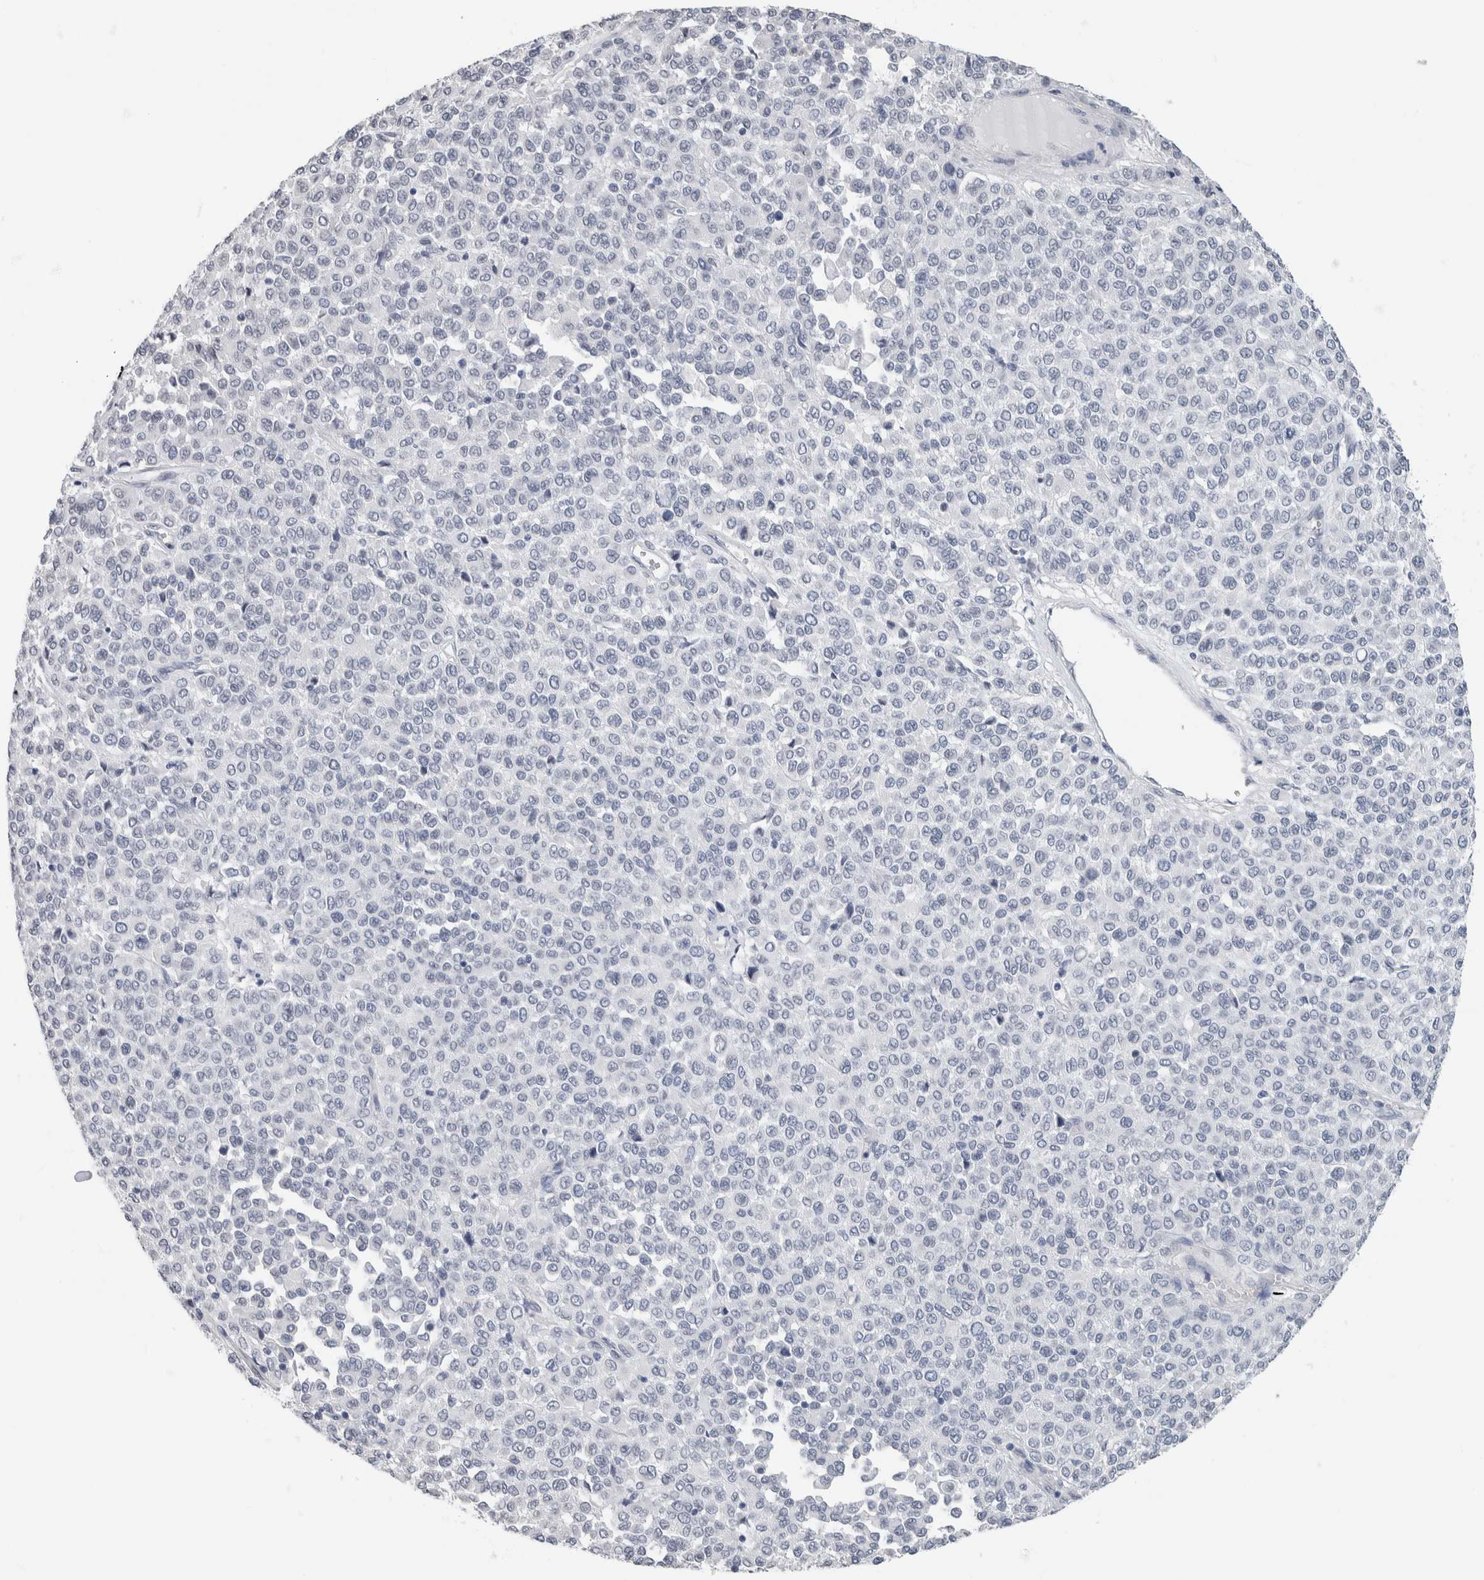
{"staining": {"intensity": "negative", "quantity": "none", "location": "none"}, "tissue": "melanoma", "cell_type": "Tumor cells", "image_type": "cancer", "snomed": [{"axis": "morphology", "description": "Malignant melanoma, Metastatic site"}, {"axis": "topography", "description": "Pancreas"}], "caption": "This image is of melanoma stained with IHC to label a protein in brown with the nuclei are counter-stained blue. There is no expression in tumor cells.", "gene": "NEFM", "patient": {"sex": "female", "age": 30}}